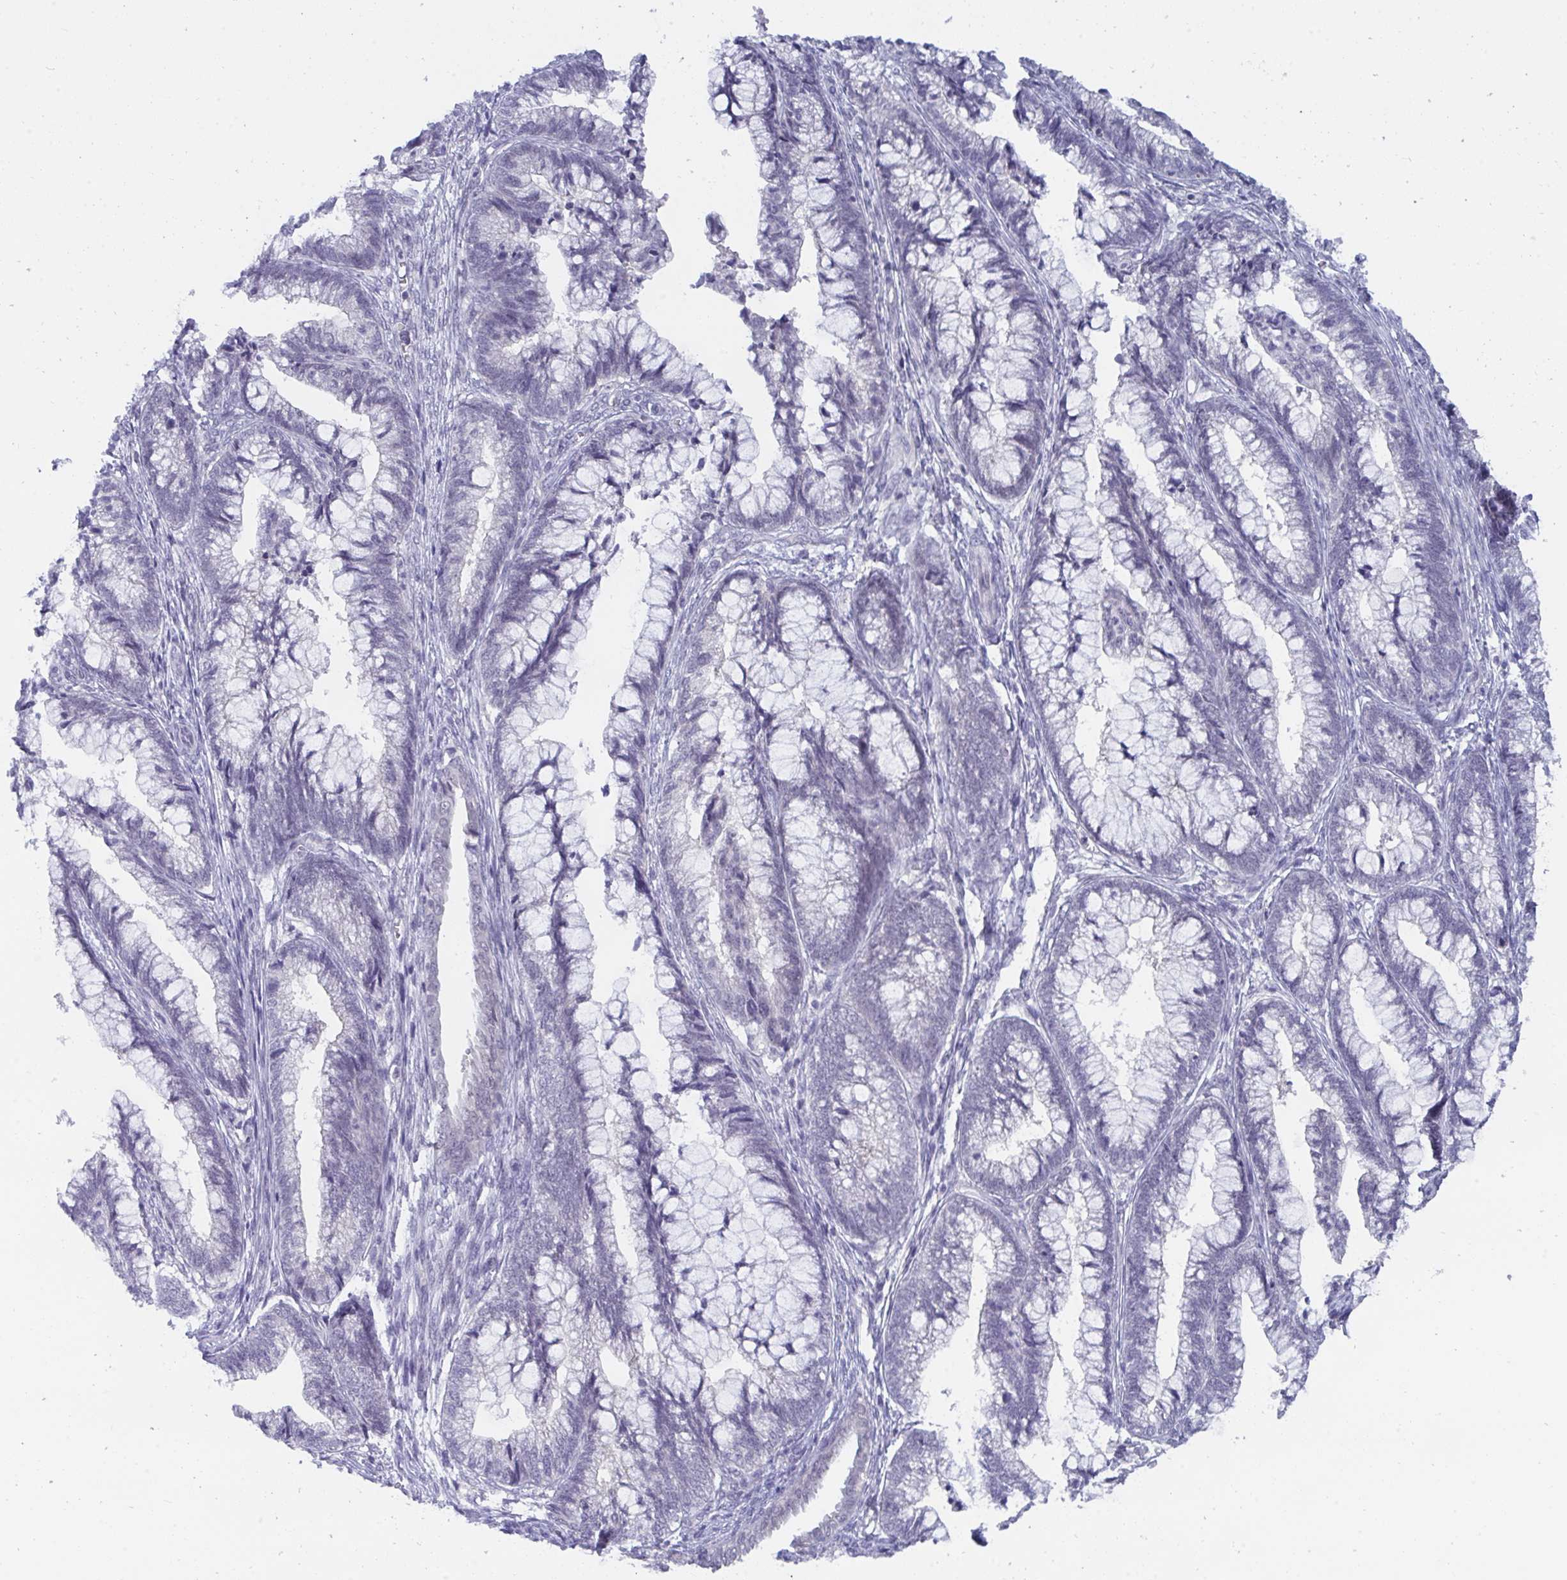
{"staining": {"intensity": "negative", "quantity": "none", "location": "none"}, "tissue": "cervical cancer", "cell_type": "Tumor cells", "image_type": "cancer", "snomed": [{"axis": "morphology", "description": "Adenocarcinoma, NOS"}, {"axis": "topography", "description": "Cervix"}], "caption": "Immunohistochemistry of adenocarcinoma (cervical) exhibits no positivity in tumor cells.", "gene": "BMAL2", "patient": {"sex": "female", "age": 44}}